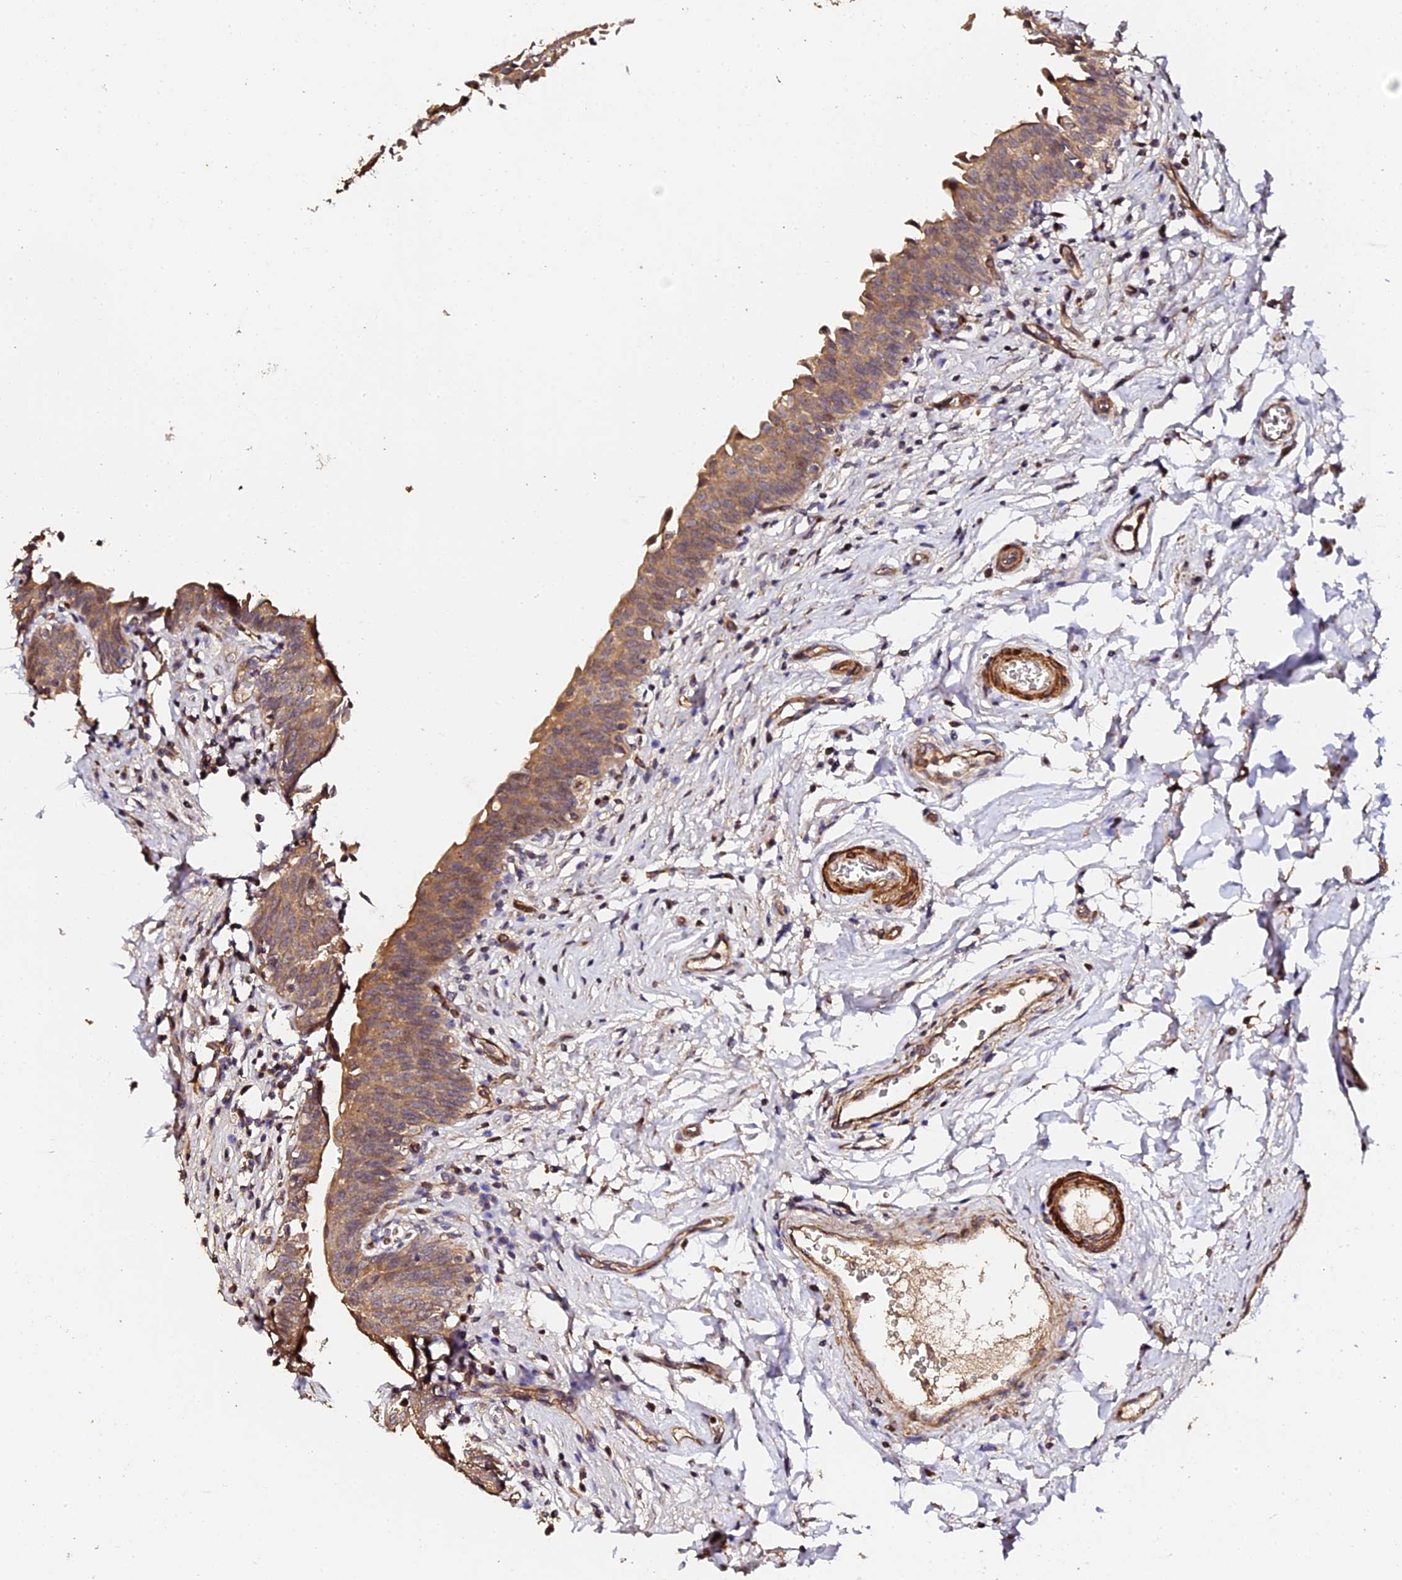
{"staining": {"intensity": "moderate", "quantity": ">75%", "location": "cytoplasmic/membranous"}, "tissue": "urinary bladder", "cell_type": "Urothelial cells", "image_type": "normal", "snomed": [{"axis": "morphology", "description": "Normal tissue, NOS"}, {"axis": "topography", "description": "Urinary bladder"}], "caption": "This photomicrograph exhibits immunohistochemistry staining of unremarkable urinary bladder, with medium moderate cytoplasmic/membranous positivity in approximately >75% of urothelial cells.", "gene": "TDO2", "patient": {"sex": "male", "age": 83}}